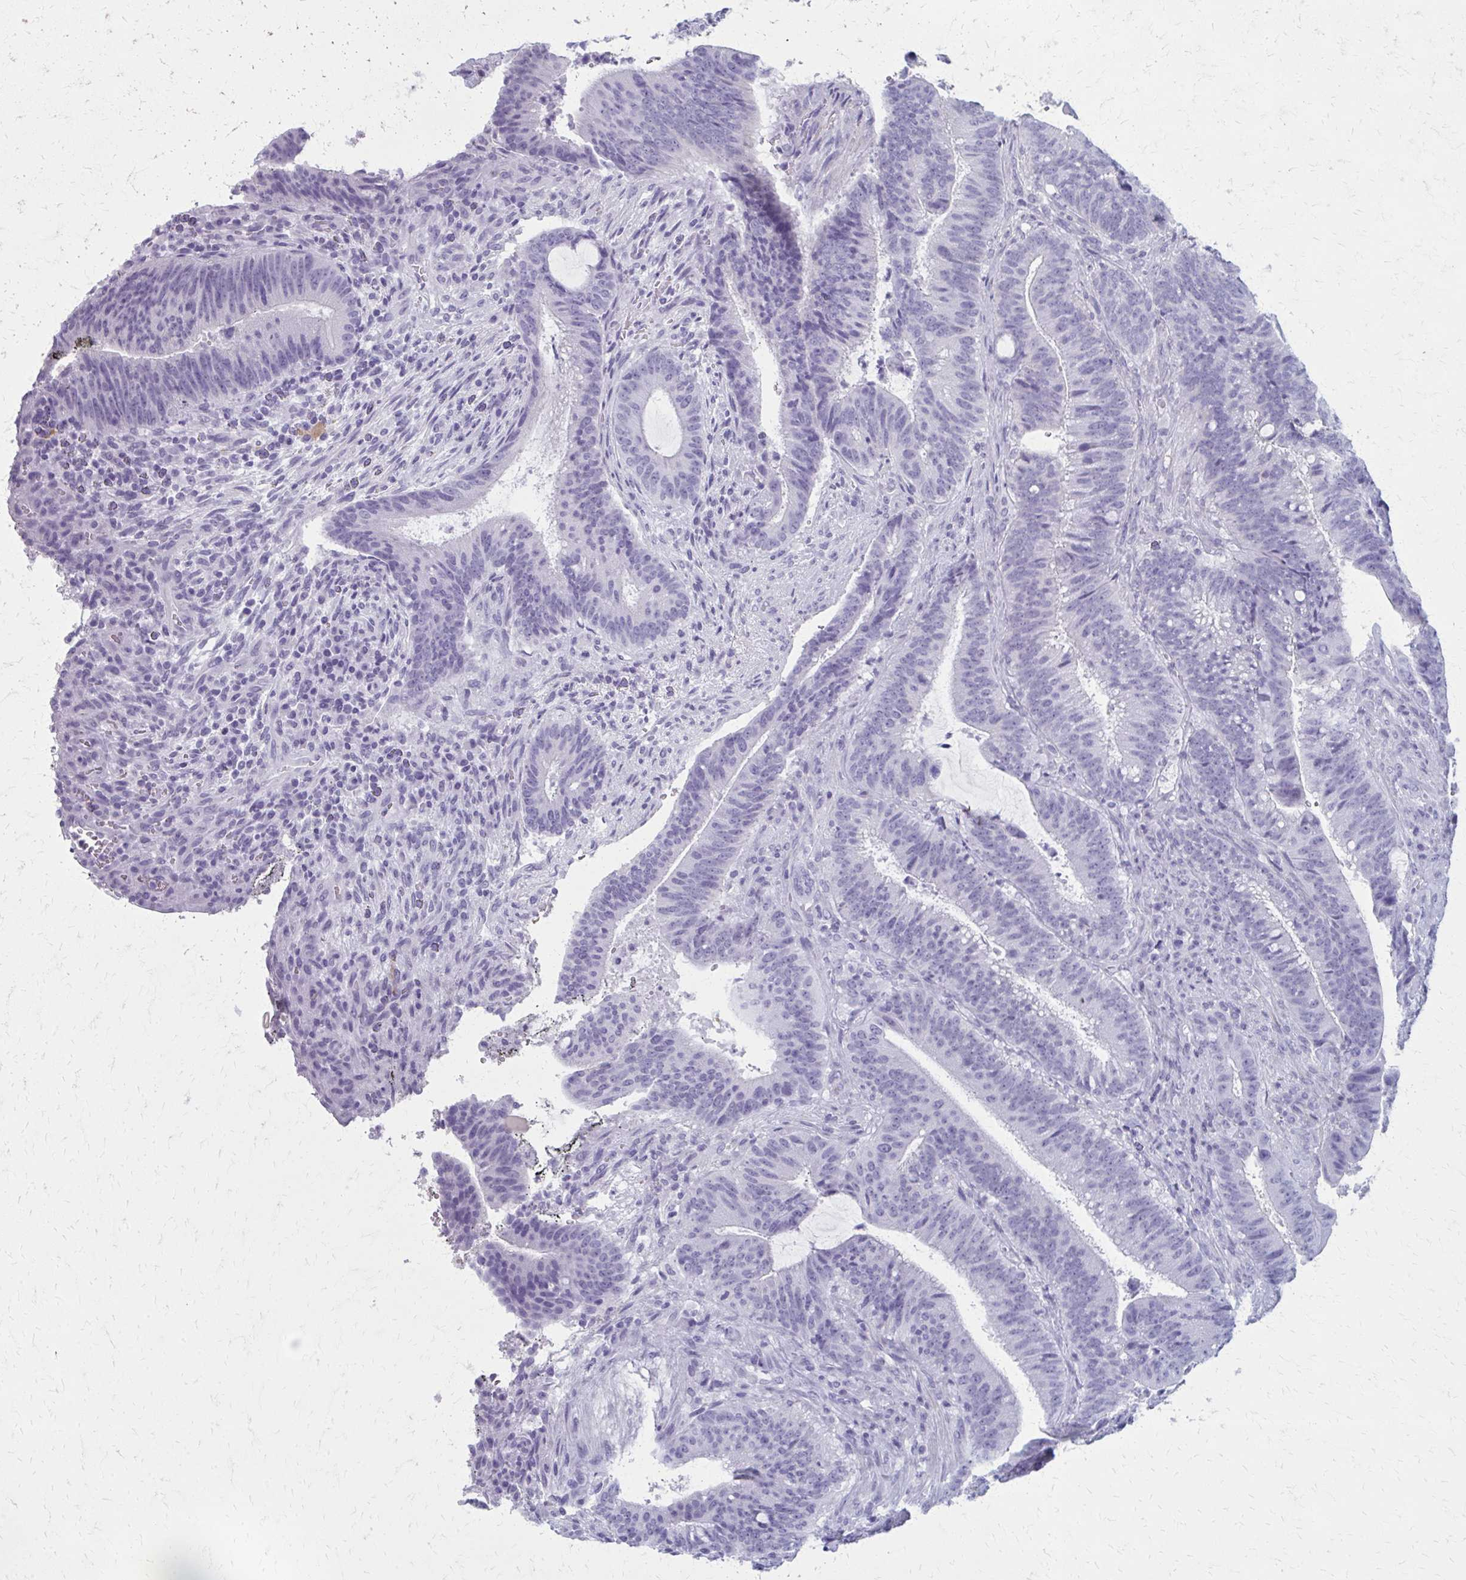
{"staining": {"intensity": "negative", "quantity": "none", "location": "none"}, "tissue": "colorectal cancer", "cell_type": "Tumor cells", "image_type": "cancer", "snomed": [{"axis": "morphology", "description": "Adenocarcinoma, NOS"}, {"axis": "topography", "description": "Colon"}], "caption": "A high-resolution image shows IHC staining of colorectal cancer, which reveals no significant positivity in tumor cells.", "gene": "MPLKIP", "patient": {"sex": "female", "age": 43}}